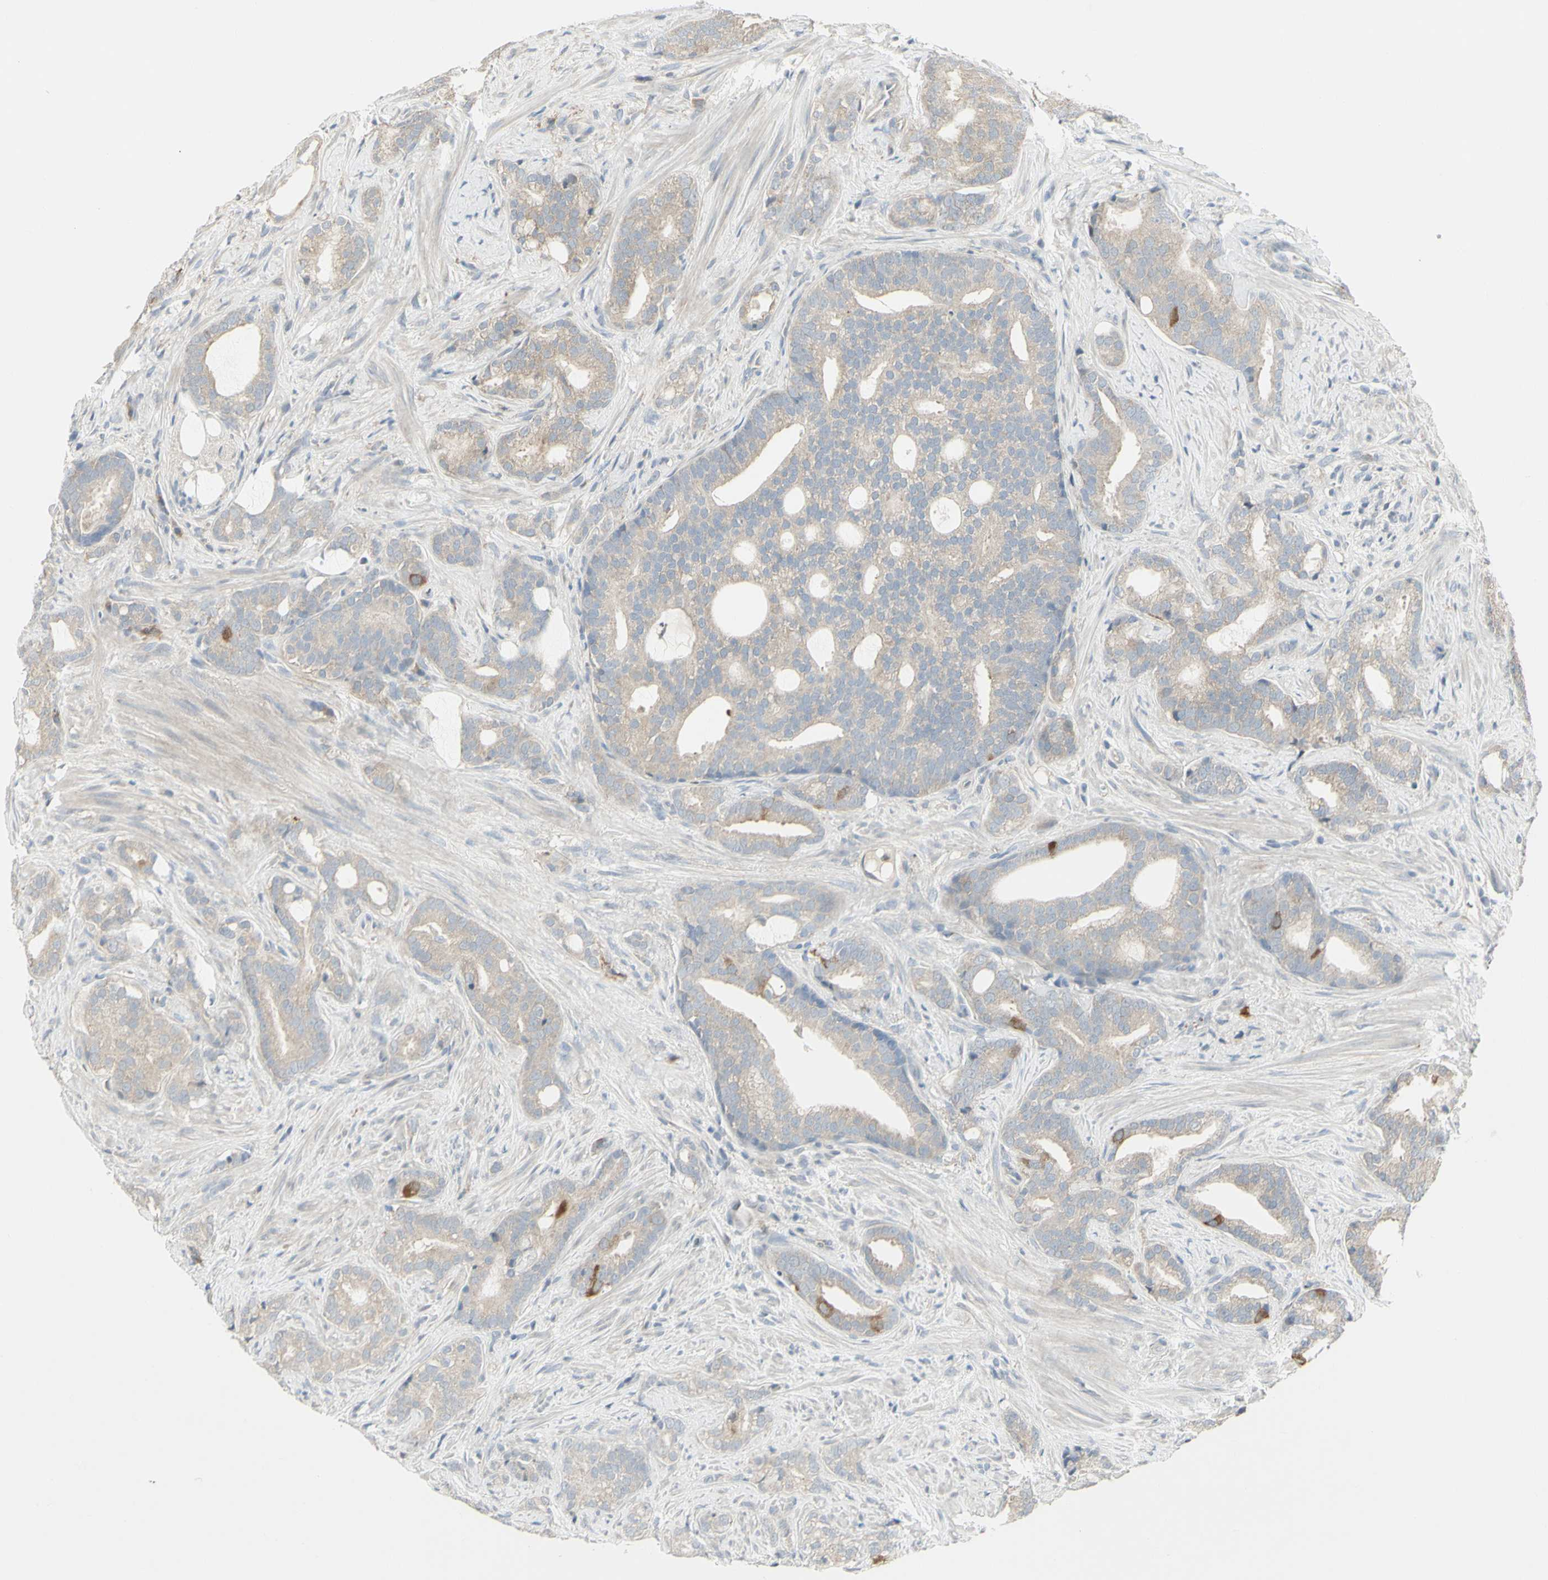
{"staining": {"intensity": "weak", "quantity": ">75%", "location": "cytoplasmic/membranous"}, "tissue": "prostate cancer", "cell_type": "Tumor cells", "image_type": "cancer", "snomed": [{"axis": "morphology", "description": "Adenocarcinoma, Low grade"}, {"axis": "topography", "description": "Prostate"}], "caption": "Immunohistochemical staining of human prostate cancer (low-grade adenocarcinoma) exhibits weak cytoplasmic/membranous protein staining in approximately >75% of tumor cells.", "gene": "CCNB2", "patient": {"sex": "male", "age": 58}}